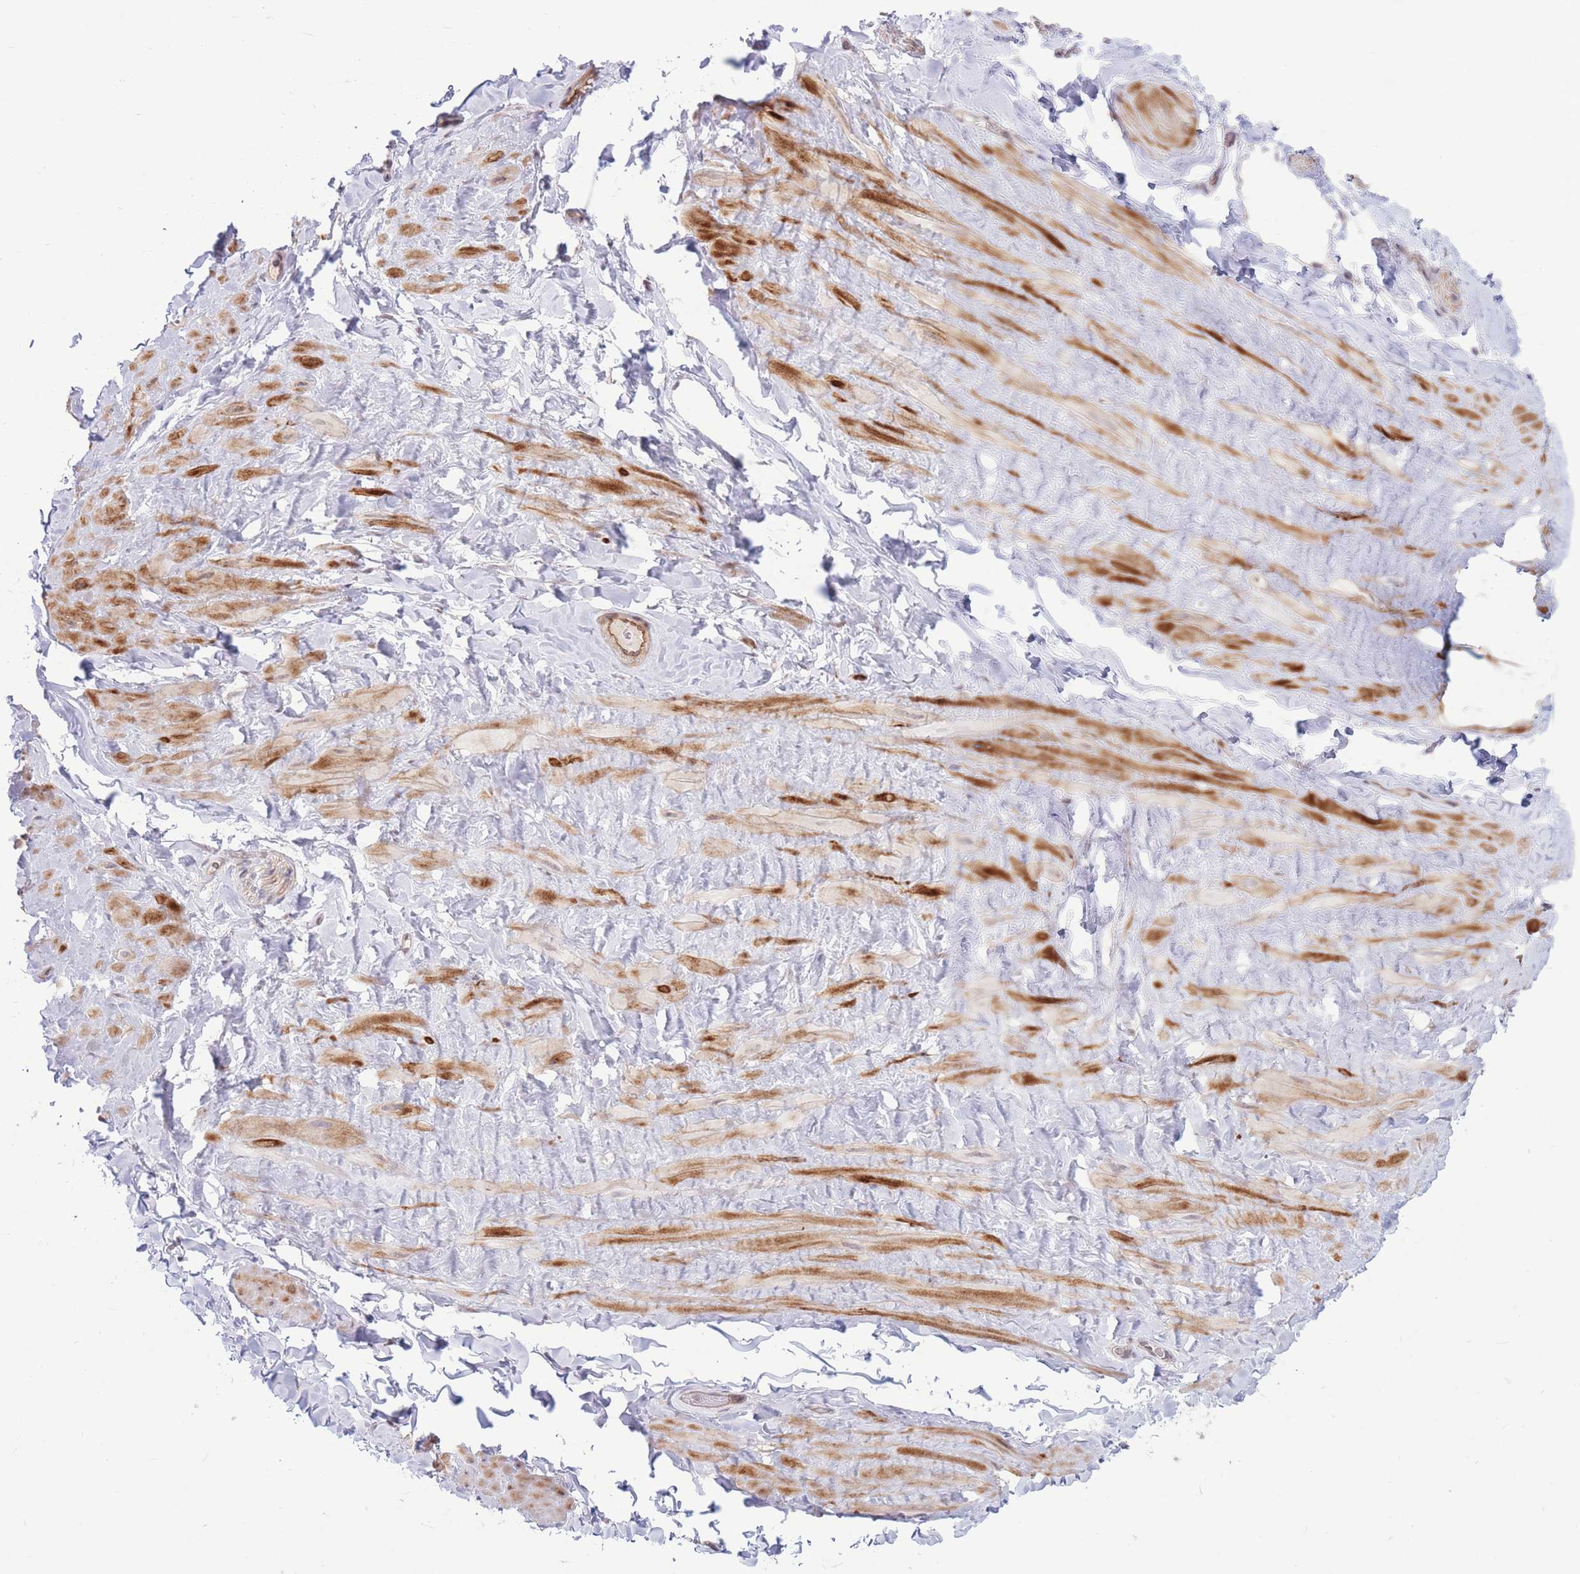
{"staining": {"intensity": "negative", "quantity": "none", "location": "none"}, "tissue": "adipose tissue", "cell_type": "Adipocytes", "image_type": "normal", "snomed": [{"axis": "morphology", "description": "Normal tissue, NOS"}, {"axis": "topography", "description": "Soft tissue"}, {"axis": "topography", "description": "Vascular tissue"}], "caption": "IHC image of unremarkable human adipose tissue stained for a protein (brown), which reveals no expression in adipocytes. The staining was performed using DAB (3,3'-diaminobenzidine) to visualize the protein expression in brown, while the nuclei were stained in blue with hematoxylin (Magnification: 20x).", "gene": "TCF20", "patient": {"sex": "male", "age": 41}}